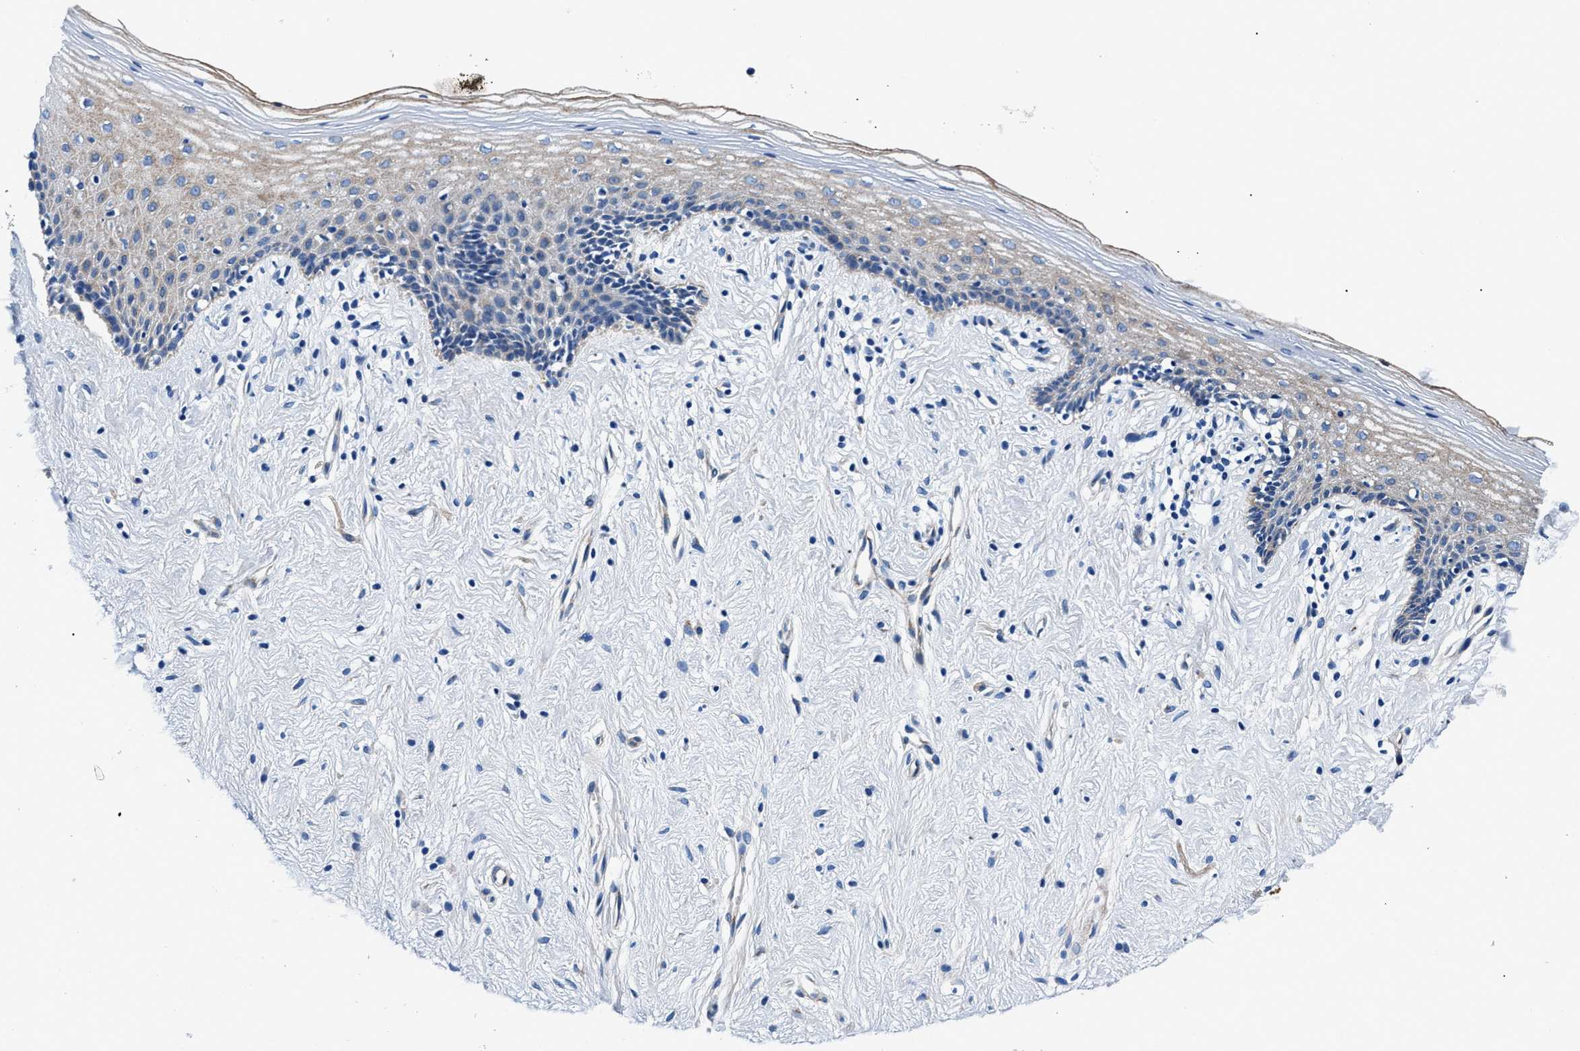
{"staining": {"intensity": "weak", "quantity": "25%-75%", "location": "cytoplasmic/membranous"}, "tissue": "vagina", "cell_type": "Squamous epithelial cells", "image_type": "normal", "snomed": [{"axis": "morphology", "description": "Normal tissue, NOS"}, {"axis": "topography", "description": "Vagina"}], "caption": "A low amount of weak cytoplasmic/membranous staining is seen in about 25%-75% of squamous epithelial cells in benign vagina.", "gene": "DAG1", "patient": {"sex": "female", "age": 44}}